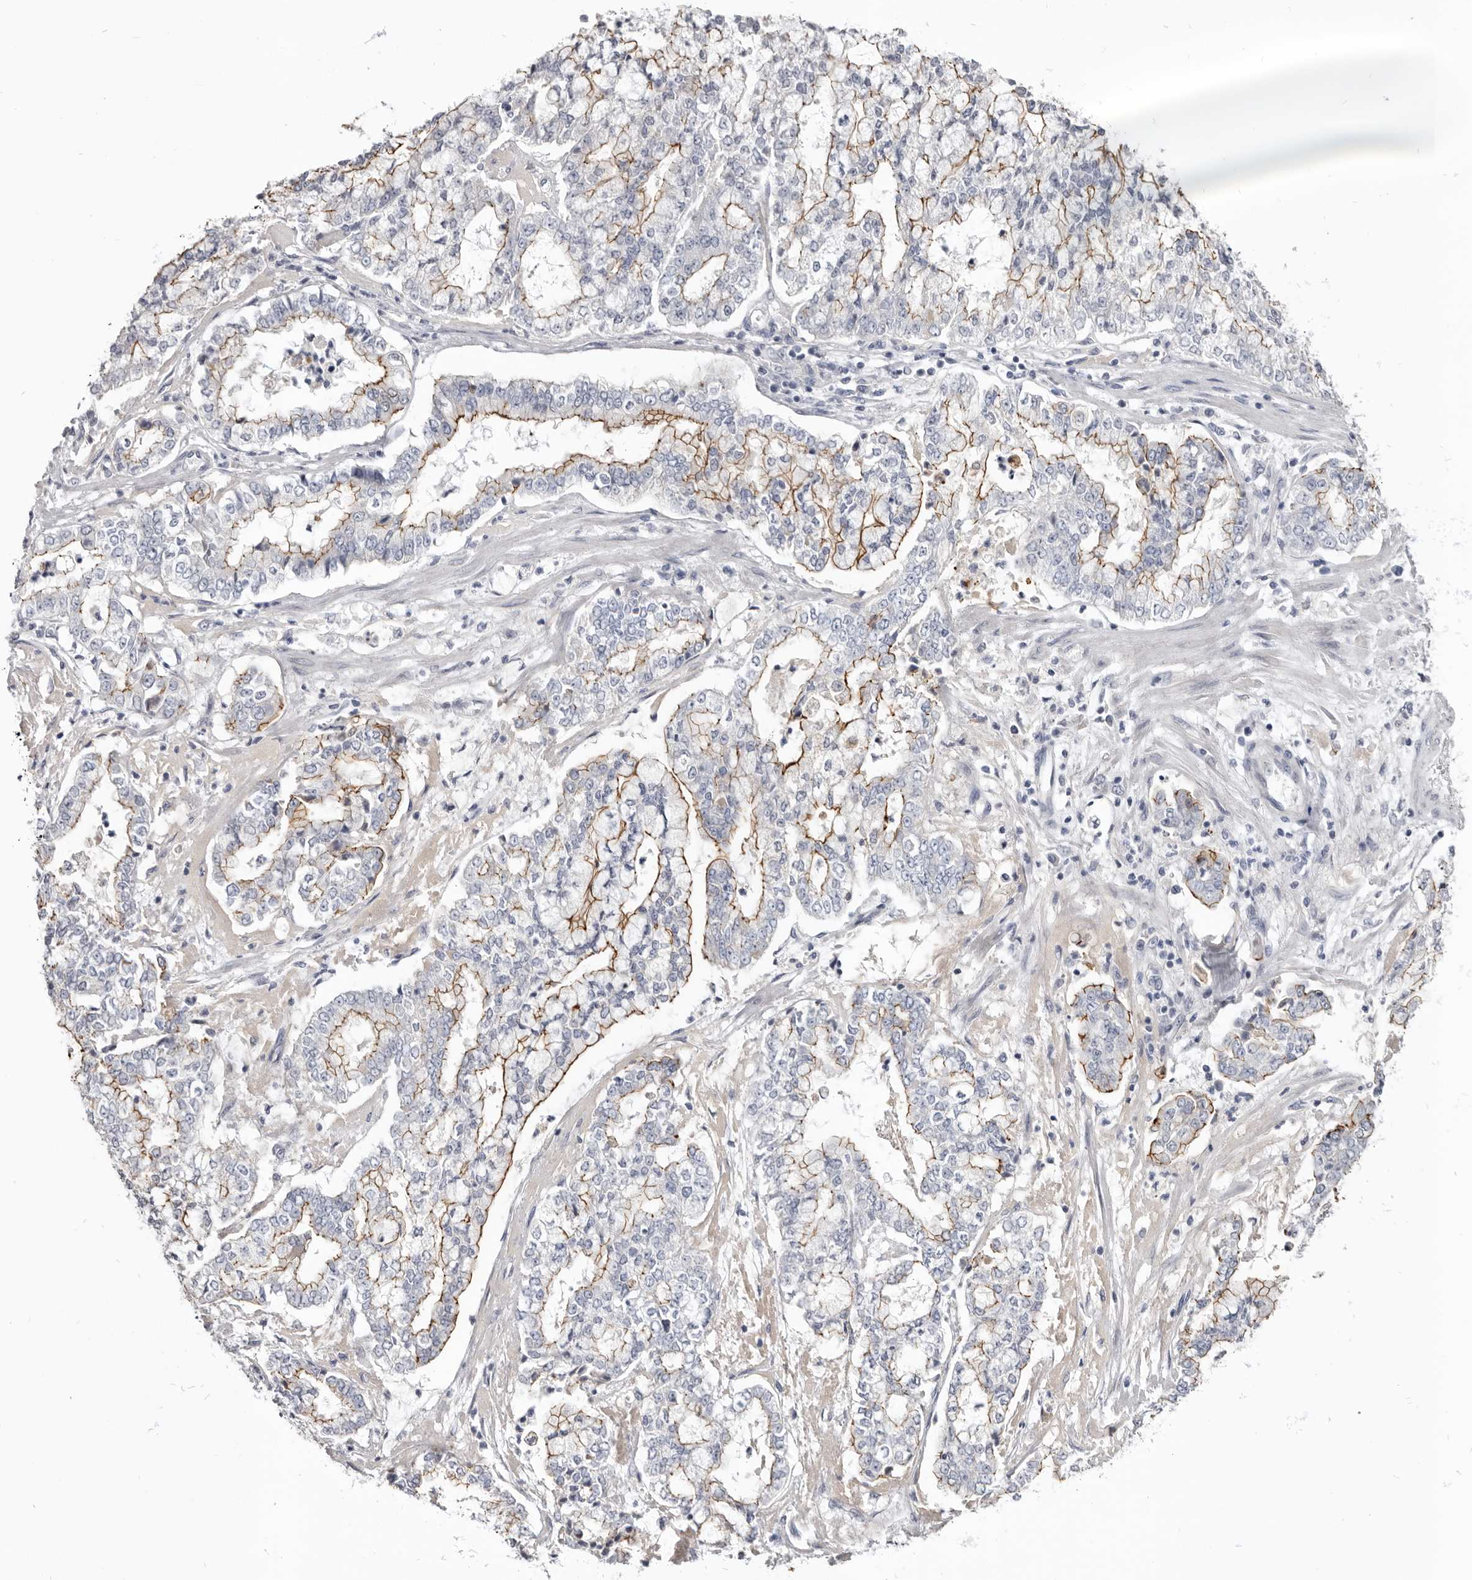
{"staining": {"intensity": "strong", "quantity": "25%-75%", "location": "cytoplasmic/membranous"}, "tissue": "stomach cancer", "cell_type": "Tumor cells", "image_type": "cancer", "snomed": [{"axis": "morphology", "description": "Adenocarcinoma, NOS"}, {"axis": "topography", "description": "Stomach"}], "caption": "Protein staining shows strong cytoplasmic/membranous positivity in approximately 25%-75% of tumor cells in stomach adenocarcinoma.", "gene": "CGN", "patient": {"sex": "male", "age": 76}}